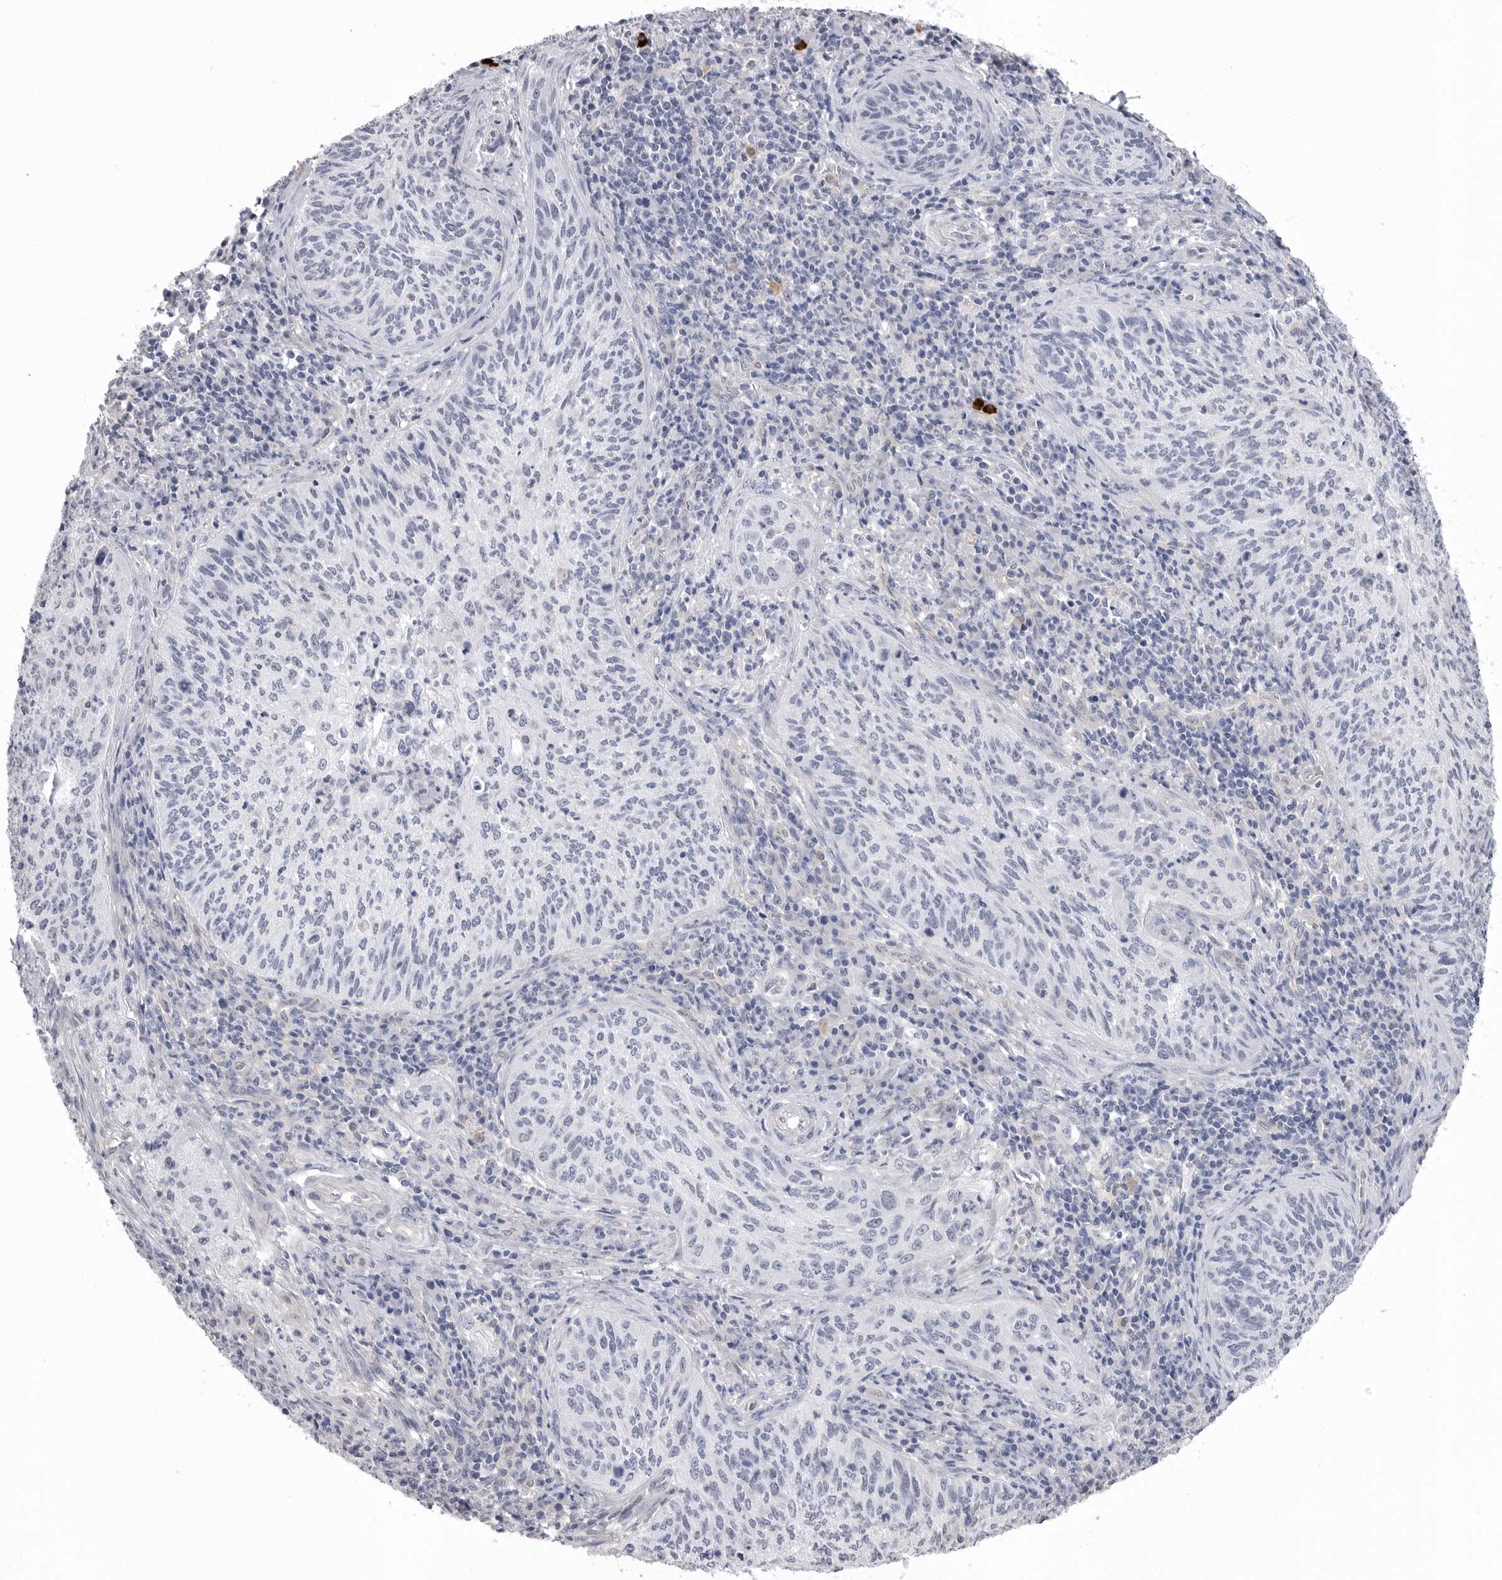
{"staining": {"intensity": "negative", "quantity": "none", "location": "none"}, "tissue": "cervical cancer", "cell_type": "Tumor cells", "image_type": "cancer", "snomed": [{"axis": "morphology", "description": "Squamous cell carcinoma, NOS"}, {"axis": "topography", "description": "Cervix"}], "caption": "Micrograph shows no significant protein positivity in tumor cells of cervical squamous cell carcinoma.", "gene": "DLGAP3", "patient": {"sex": "female", "age": 30}}